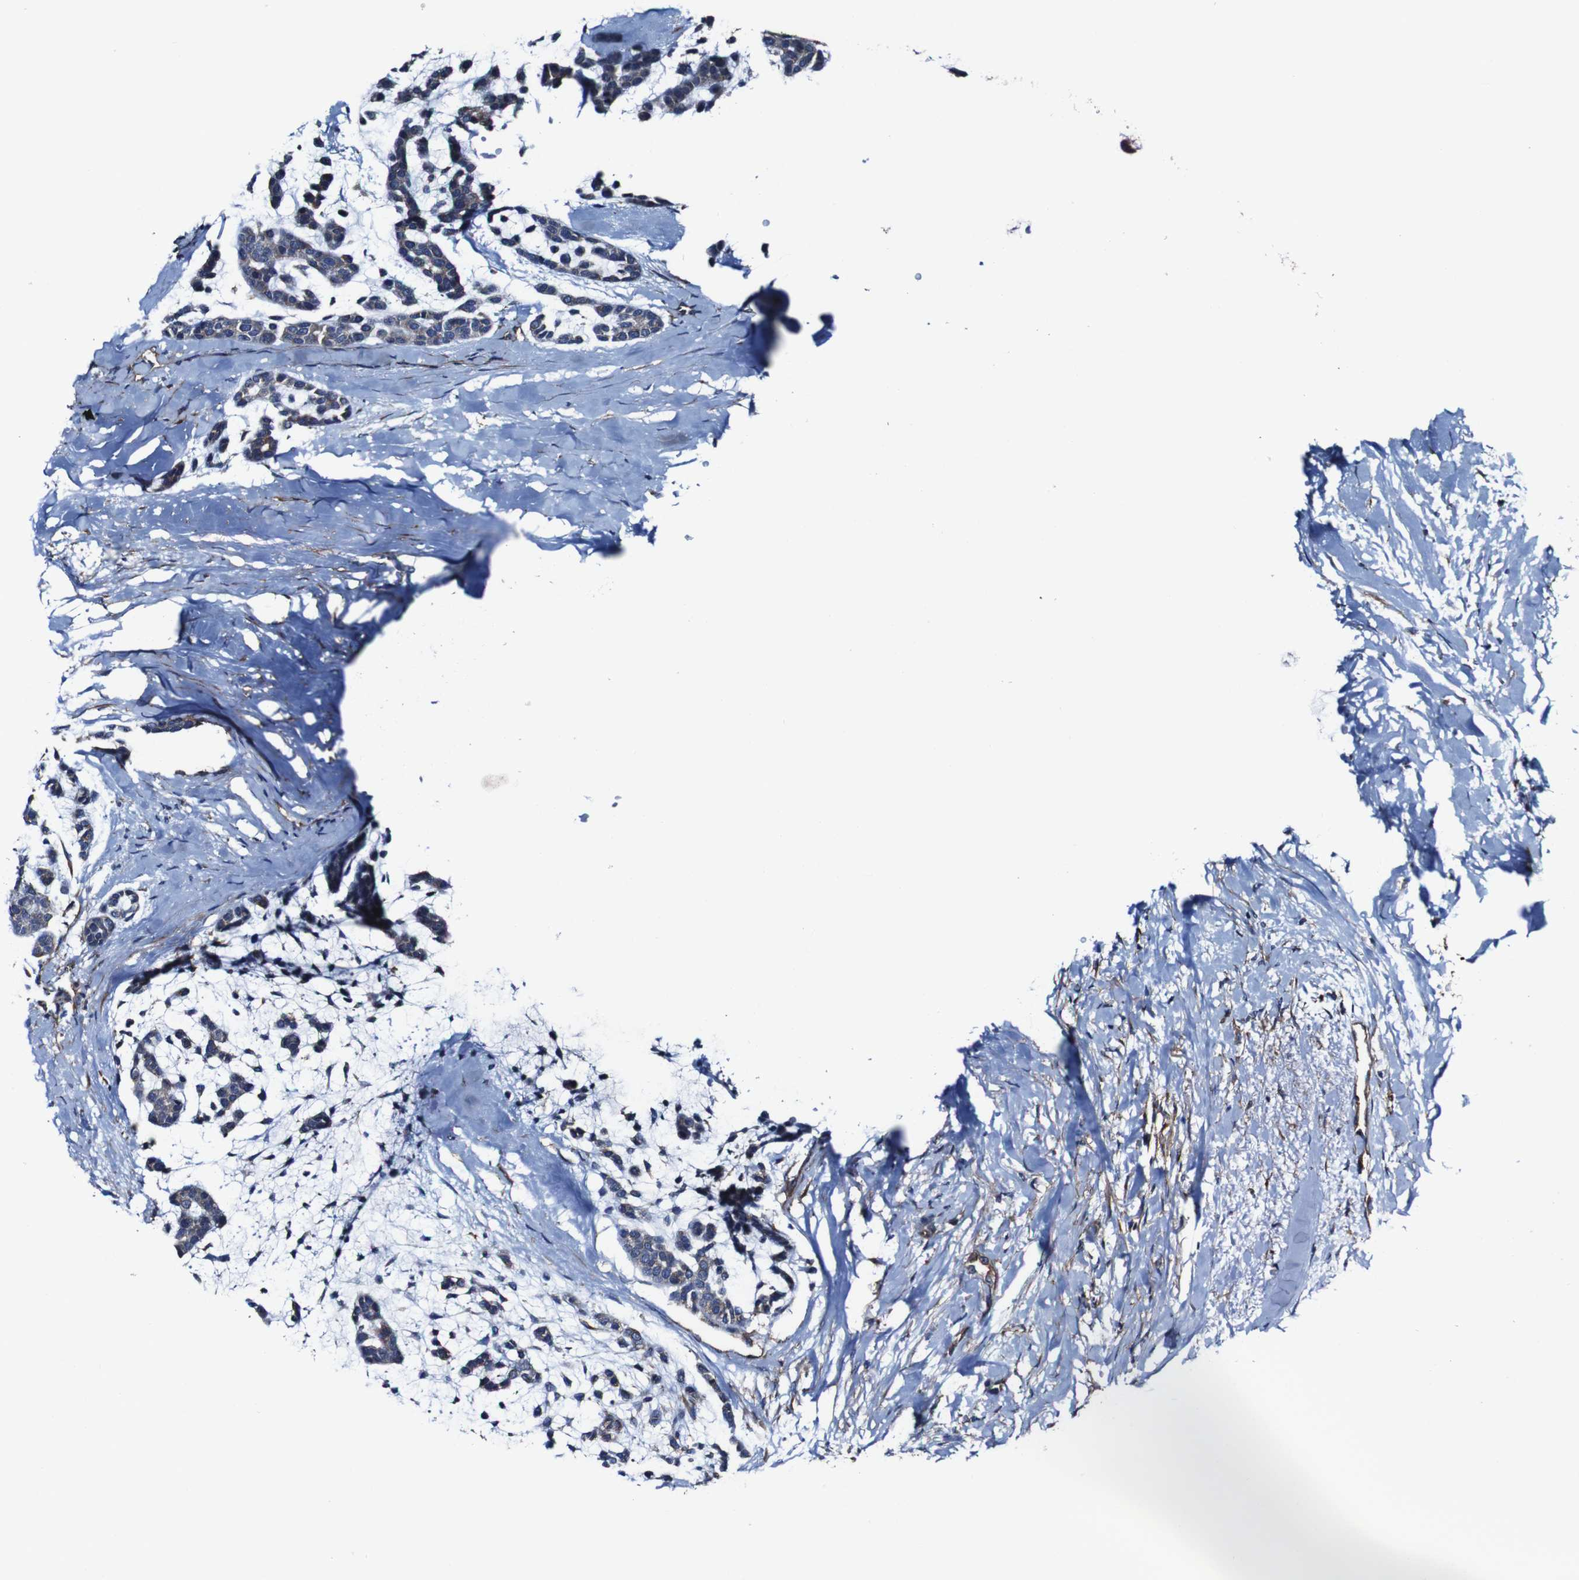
{"staining": {"intensity": "moderate", "quantity": "<25%", "location": "cytoplasmic/membranous"}, "tissue": "head and neck cancer", "cell_type": "Tumor cells", "image_type": "cancer", "snomed": [{"axis": "morphology", "description": "Adenocarcinoma, NOS"}, {"axis": "morphology", "description": "Adenoma, NOS"}, {"axis": "topography", "description": "Head-Neck"}], "caption": "A brown stain highlights moderate cytoplasmic/membranous staining of a protein in human adenoma (head and neck) tumor cells.", "gene": "CSF1R", "patient": {"sex": "female", "age": 55}}